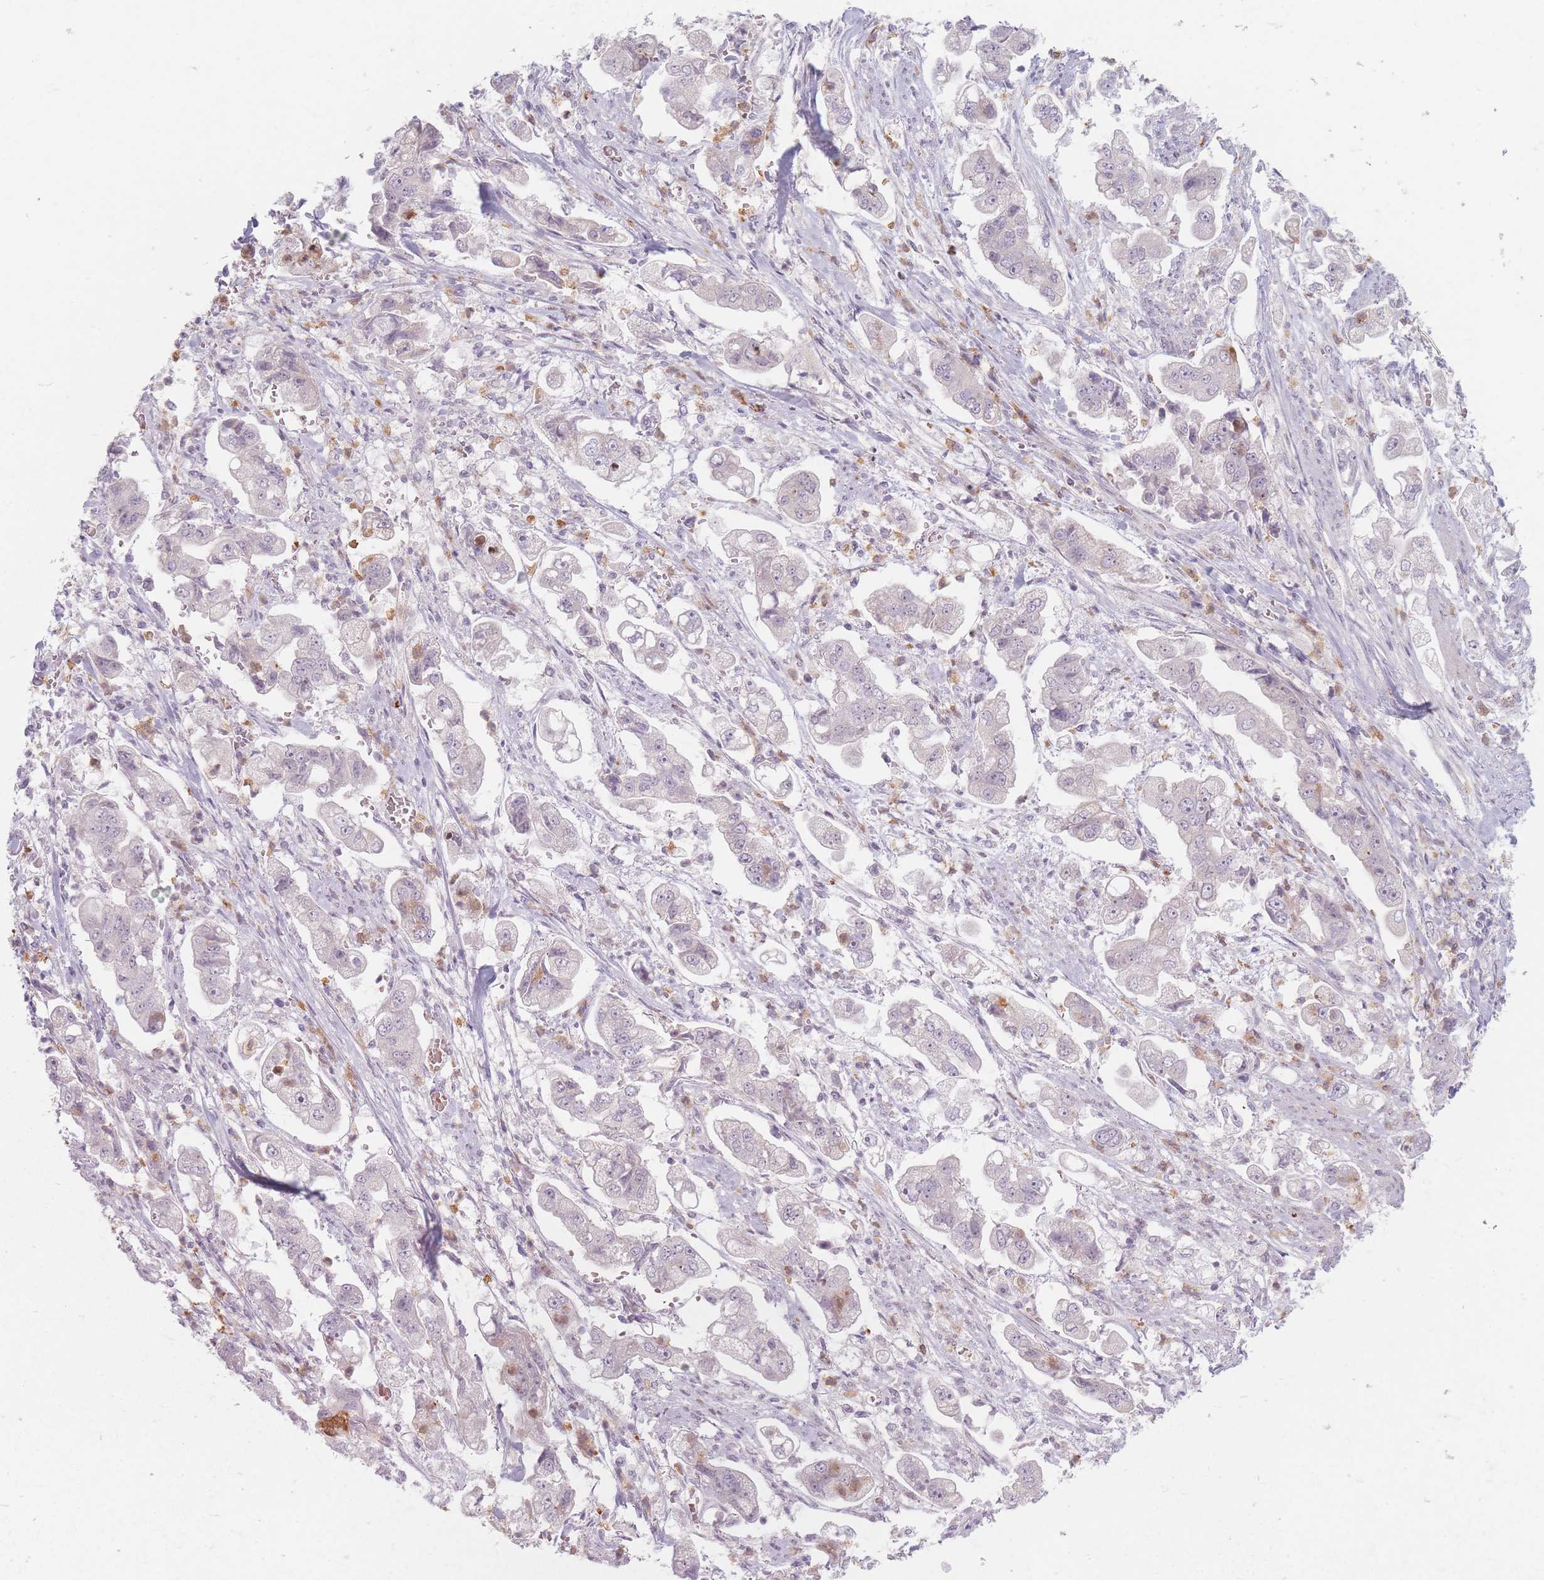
{"staining": {"intensity": "negative", "quantity": "none", "location": "none"}, "tissue": "stomach cancer", "cell_type": "Tumor cells", "image_type": "cancer", "snomed": [{"axis": "morphology", "description": "Adenocarcinoma, NOS"}, {"axis": "topography", "description": "Stomach"}], "caption": "A histopathology image of stomach adenocarcinoma stained for a protein exhibits no brown staining in tumor cells.", "gene": "CHCHD7", "patient": {"sex": "male", "age": 62}}